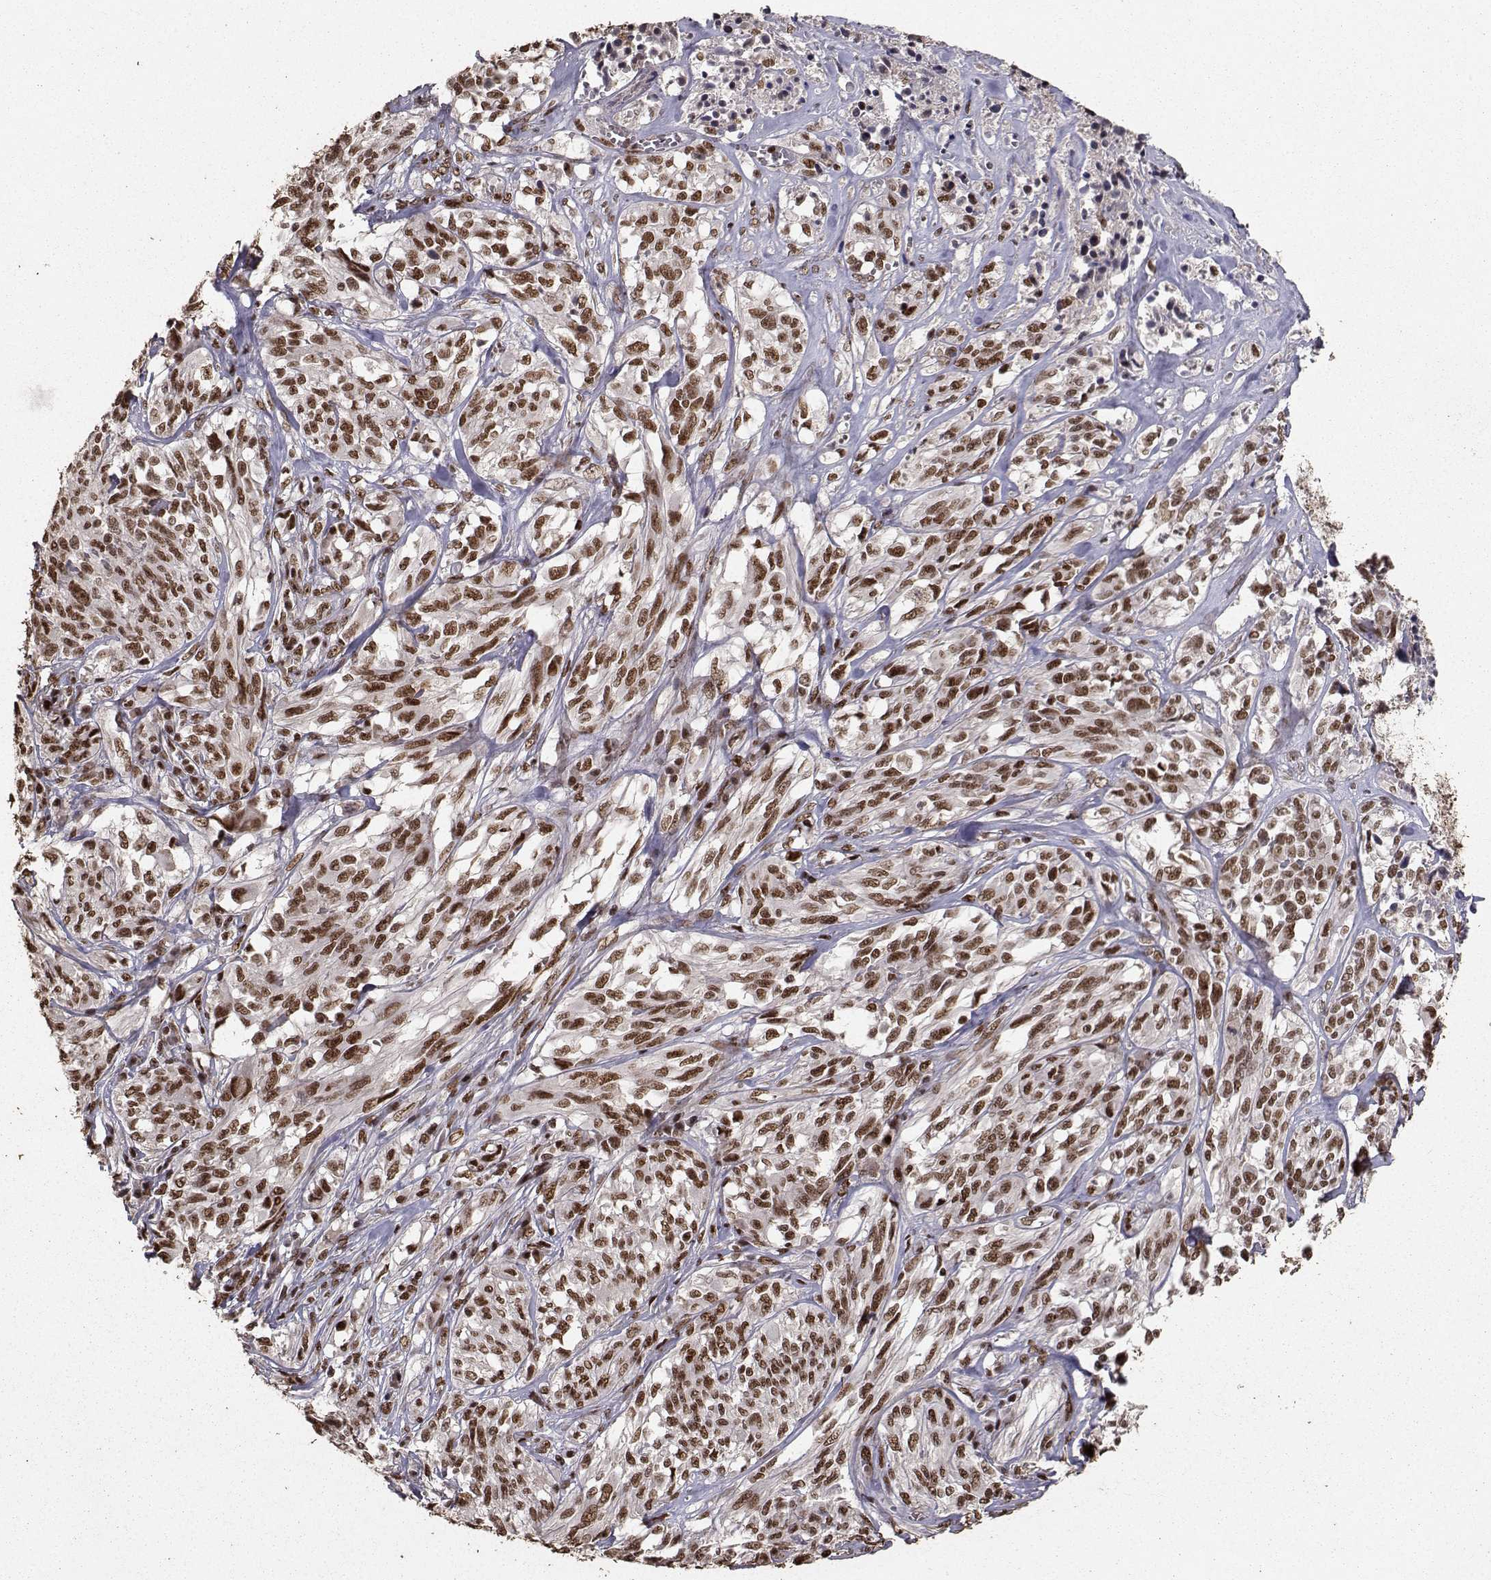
{"staining": {"intensity": "strong", "quantity": ">75%", "location": "nuclear"}, "tissue": "melanoma", "cell_type": "Tumor cells", "image_type": "cancer", "snomed": [{"axis": "morphology", "description": "Malignant melanoma, NOS"}, {"axis": "topography", "description": "Skin"}], "caption": "This micrograph exhibits immunohistochemistry (IHC) staining of human melanoma, with high strong nuclear staining in about >75% of tumor cells.", "gene": "SF1", "patient": {"sex": "female", "age": 91}}